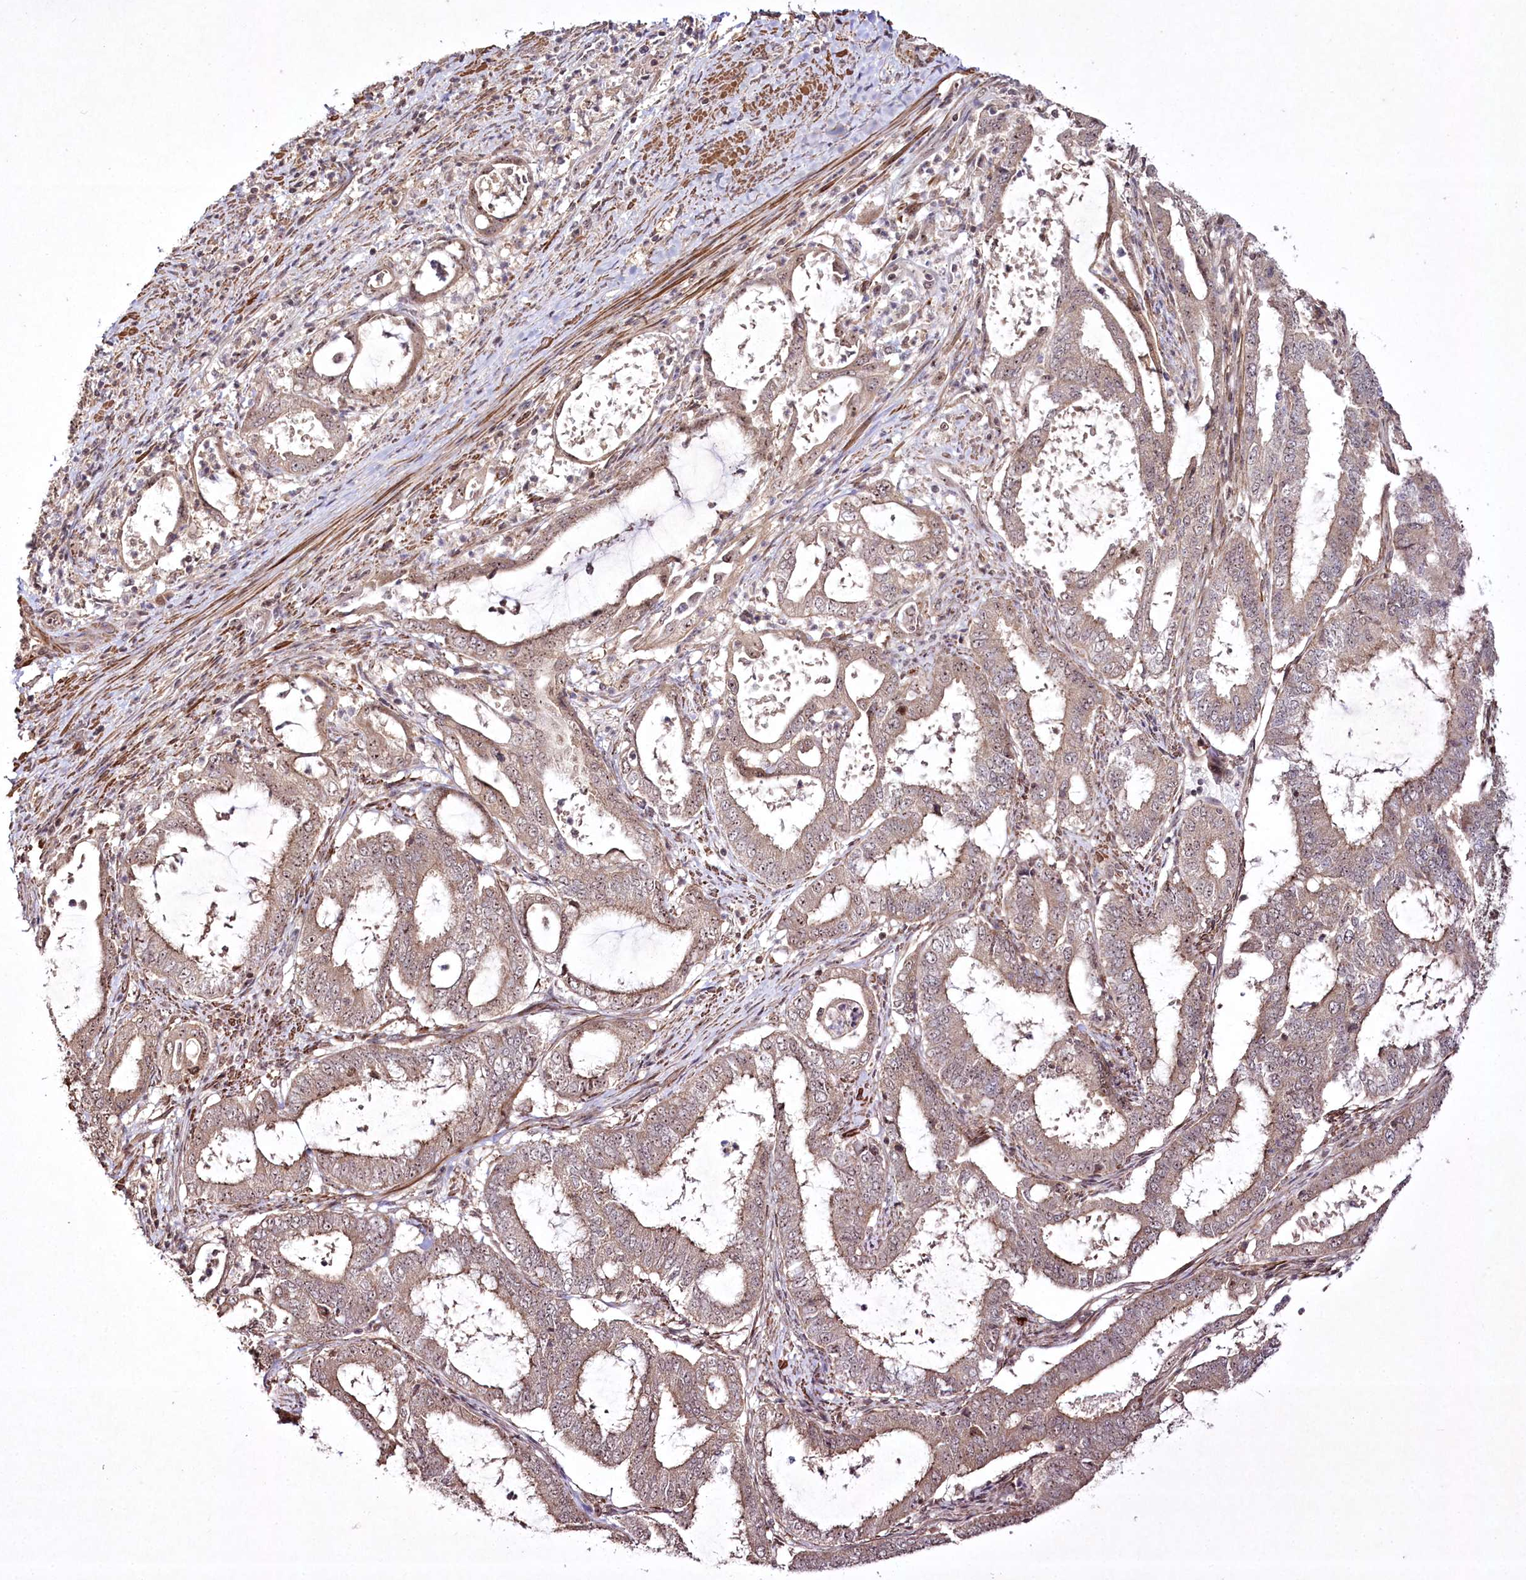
{"staining": {"intensity": "weak", "quantity": ">75%", "location": "cytoplasmic/membranous,nuclear"}, "tissue": "endometrial cancer", "cell_type": "Tumor cells", "image_type": "cancer", "snomed": [{"axis": "morphology", "description": "Adenocarcinoma, NOS"}, {"axis": "topography", "description": "Endometrium"}], "caption": "Immunohistochemistry (IHC) histopathology image of neoplastic tissue: human endometrial cancer stained using immunohistochemistry shows low levels of weak protein expression localized specifically in the cytoplasmic/membranous and nuclear of tumor cells, appearing as a cytoplasmic/membranous and nuclear brown color.", "gene": "CCDC59", "patient": {"sex": "female", "age": 51}}